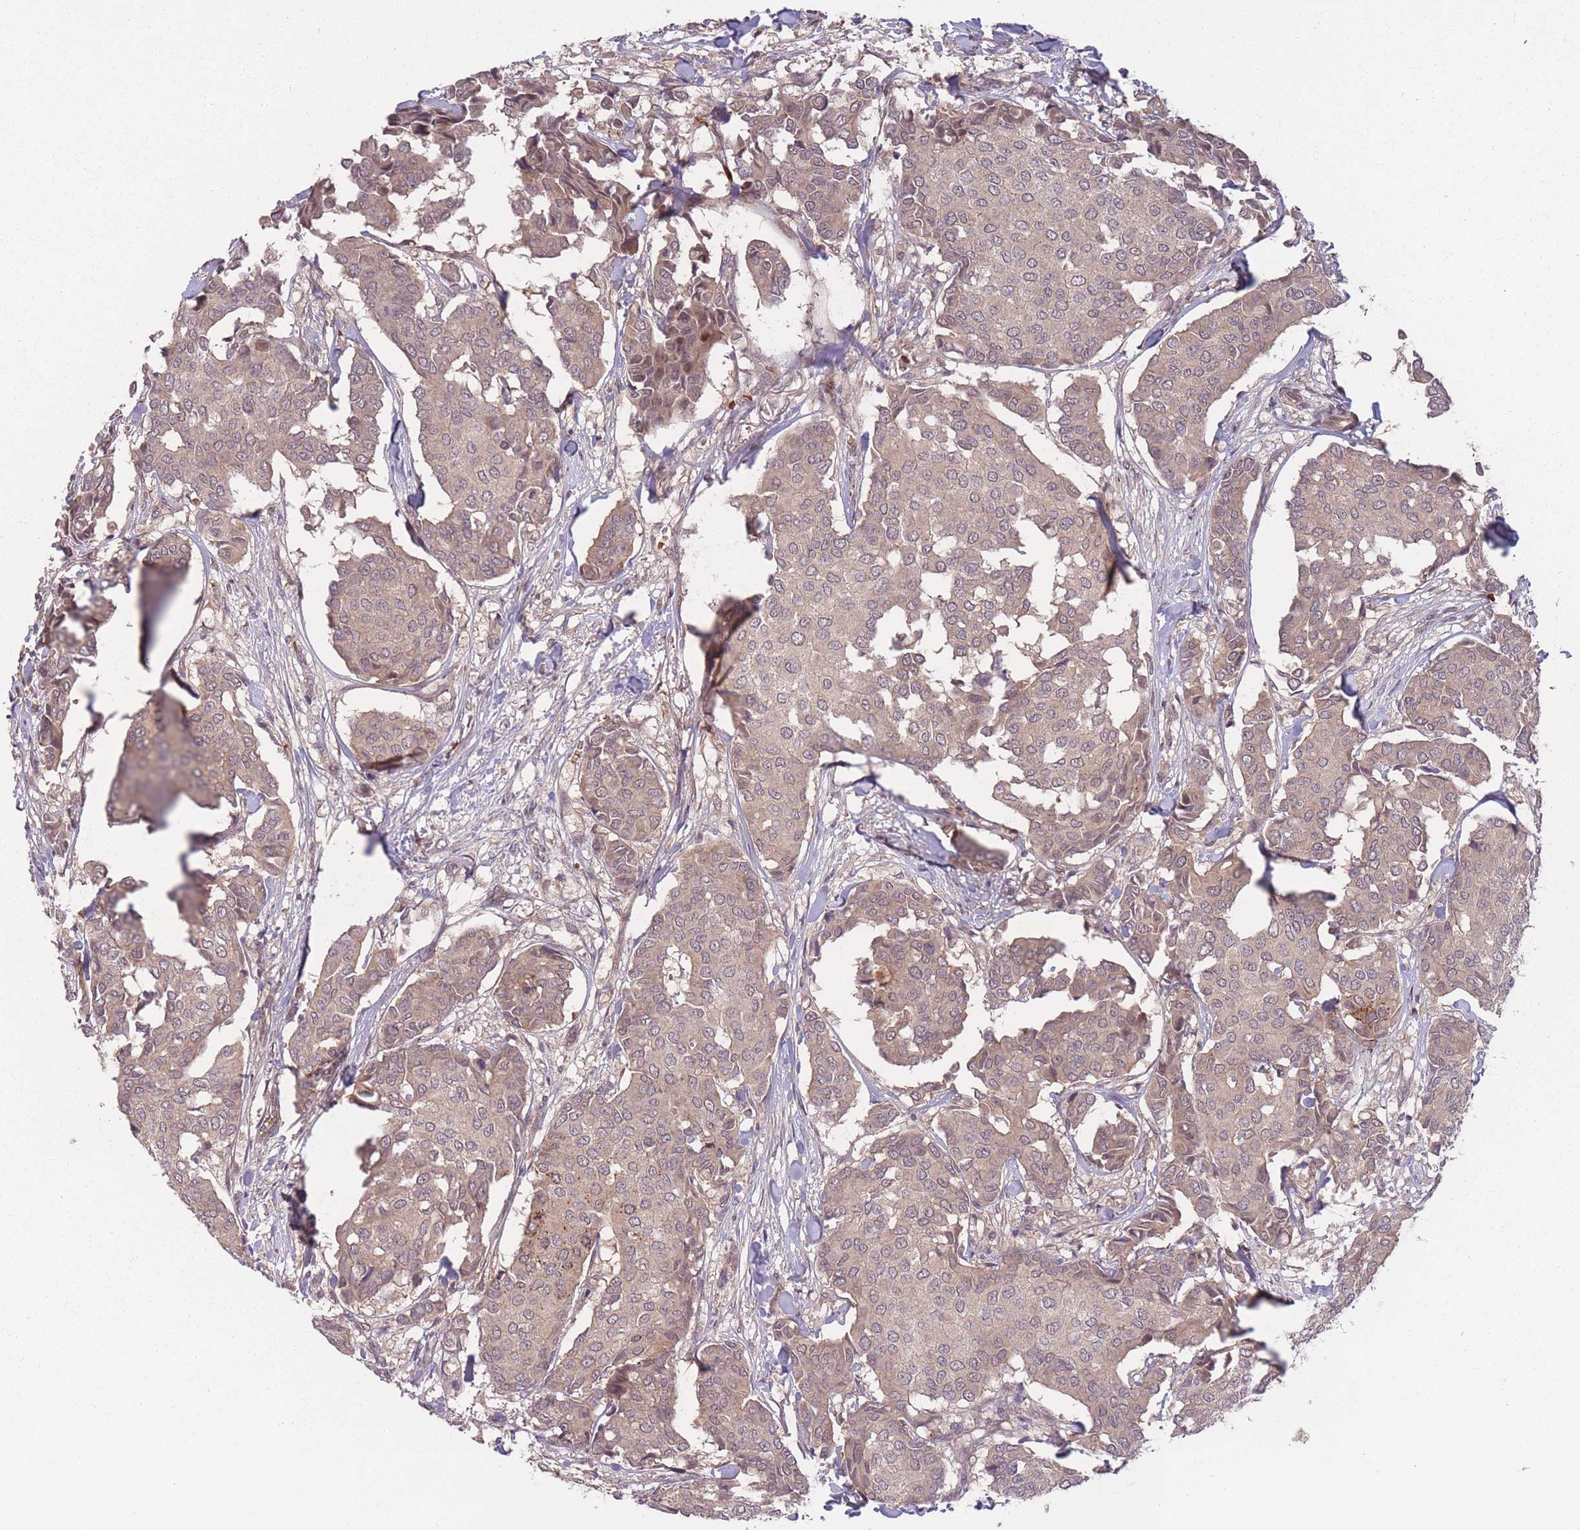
{"staining": {"intensity": "weak", "quantity": "25%-75%", "location": "cytoplasmic/membranous"}, "tissue": "breast cancer", "cell_type": "Tumor cells", "image_type": "cancer", "snomed": [{"axis": "morphology", "description": "Duct carcinoma"}, {"axis": "topography", "description": "Breast"}], "caption": "A histopathology image of invasive ductal carcinoma (breast) stained for a protein shows weak cytoplasmic/membranous brown staining in tumor cells. The staining is performed using DAB (3,3'-diaminobenzidine) brown chromogen to label protein expression. The nuclei are counter-stained blue using hematoxylin.", "gene": "SECTM1", "patient": {"sex": "female", "age": 75}}